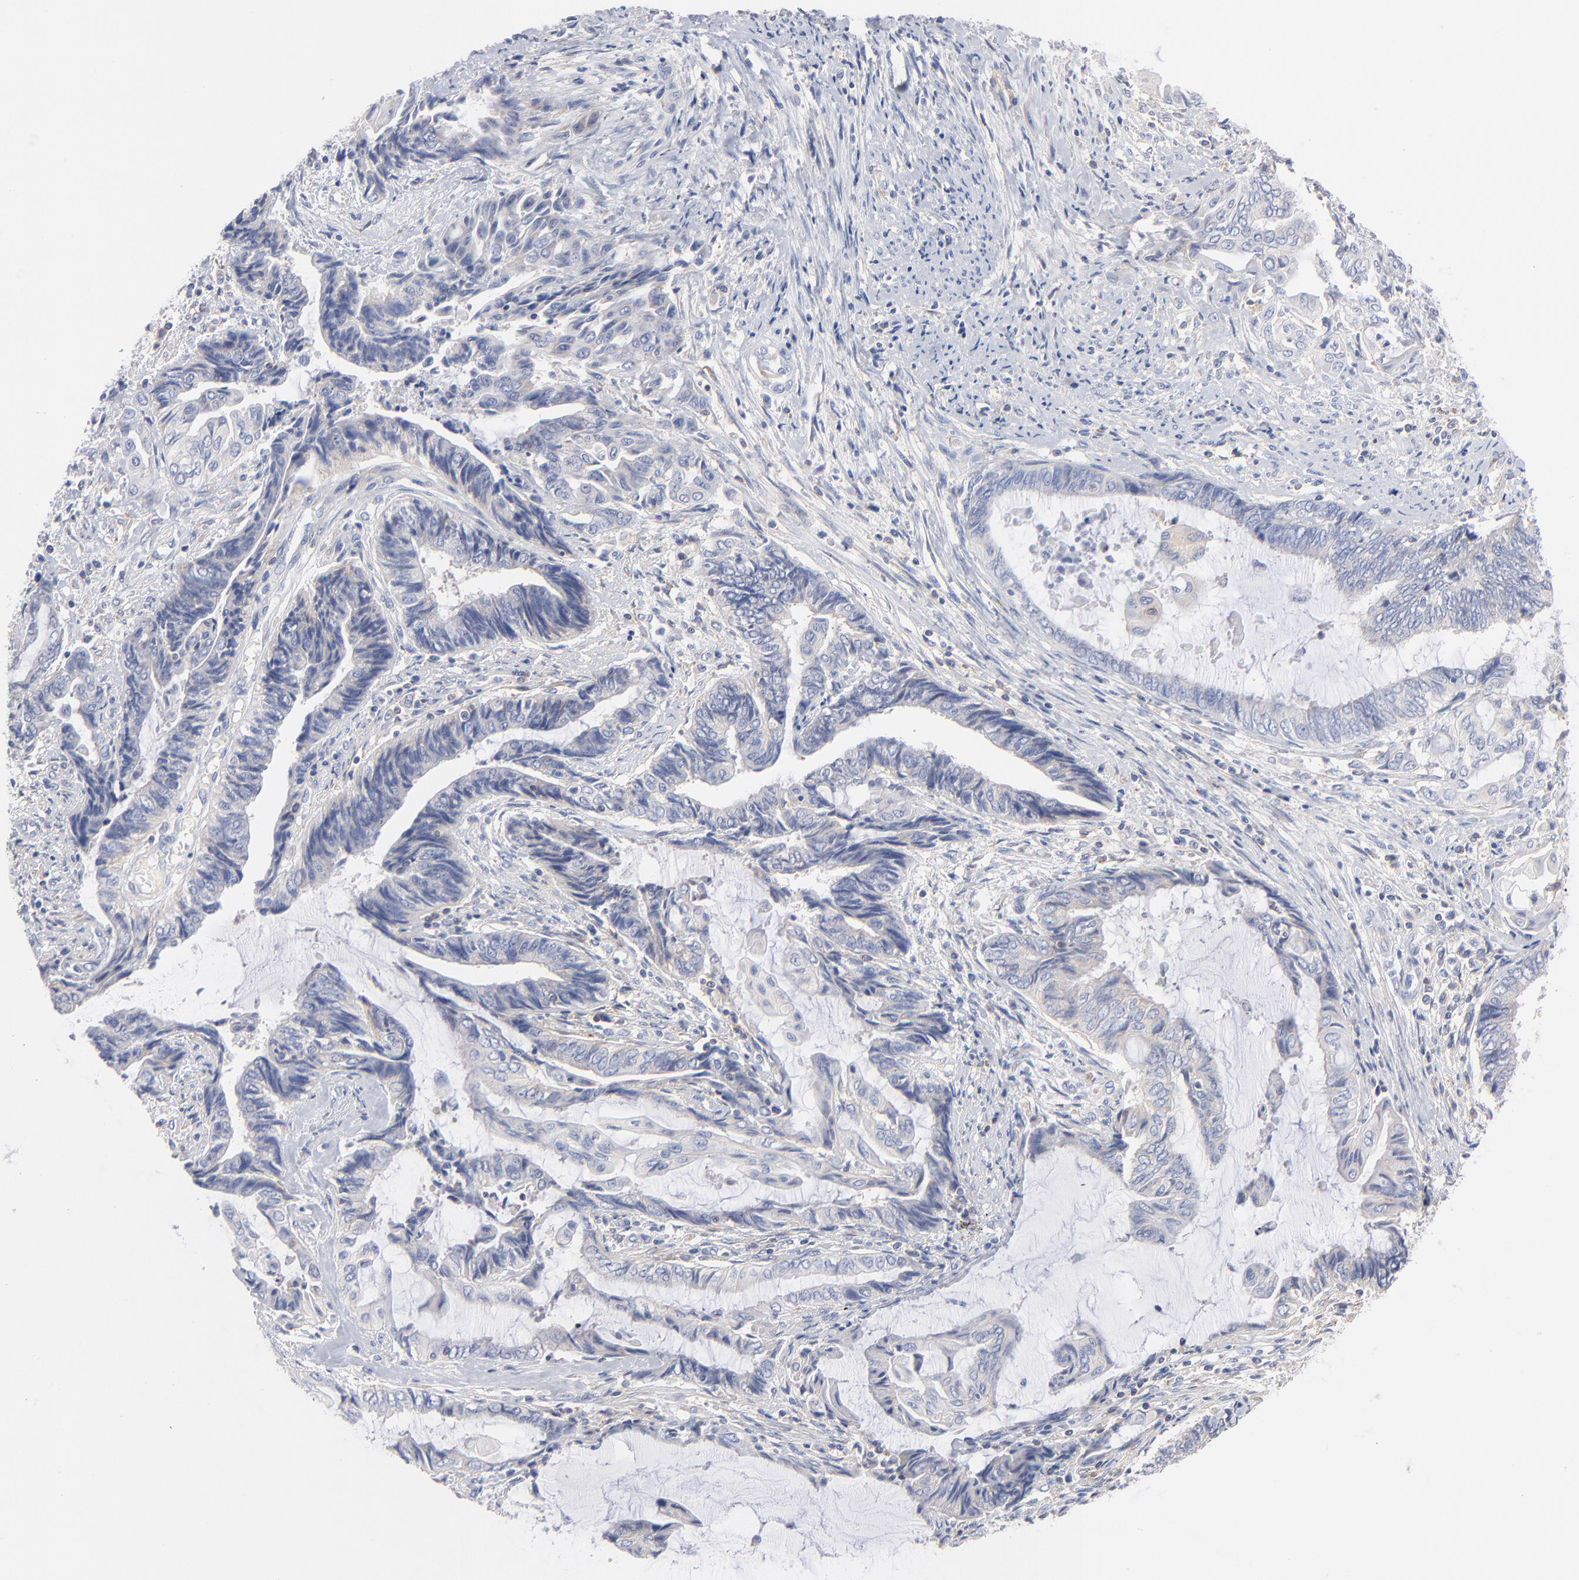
{"staining": {"intensity": "negative", "quantity": "none", "location": "none"}, "tissue": "endometrial cancer", "cell_type": "Tumor cells", "image_type": "cancer", "snomed": [{"axis": "morphology", "description": "Adenocarcinoma, NOS"}, {"axis": "topography", "description": "Uterus"}, {"axis": "topography", "description": "Endometrium"}], "caption": "This is an immunohistochemistry (IHC) histopathology image of human endometrial cancer. There is no staining in tumor cells.", "gene": "SEPTIN6", "patient": {"sex": "female", "age": 70}}